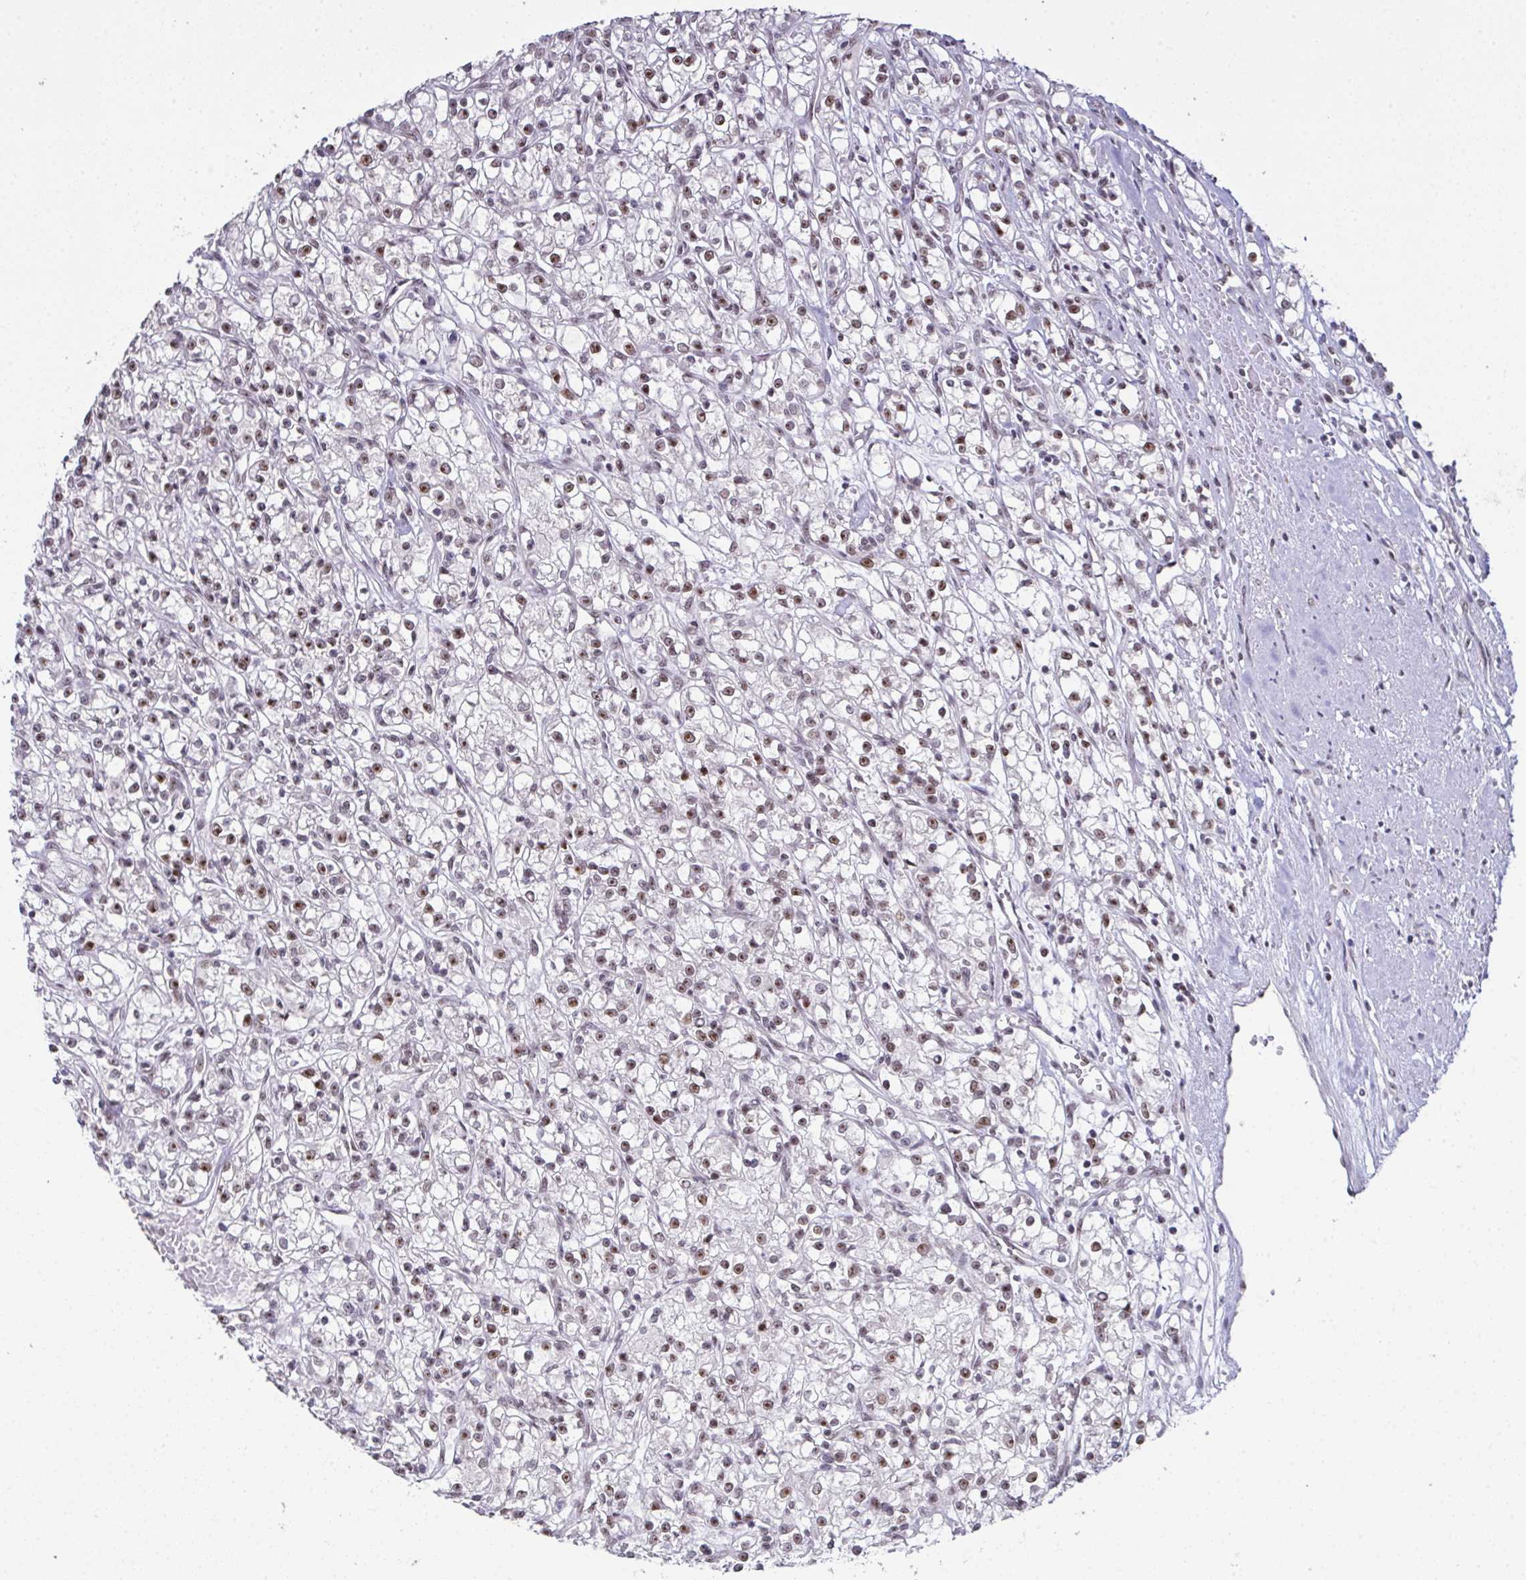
{"staining": {"intensity": "moderate", "quantity": ">75%", "location": "nuclear"}, "tissue": "renal cancer", "cell_type": "Tumor cells", "image_type": "cancer", "snomed": [{"axis": "morphology", "description": "Adenocarcinoma, NOS"}, {"axis": "topography", "description": "Kidney"}], "caption": "Human renal adenocarcinoma stained for a protein (brown) demonstrates moderate nuclear positive positivity in about >75% of tumor cells.", "gene": "ZNF800", "patient": {"sex": "female", "age": 59}}